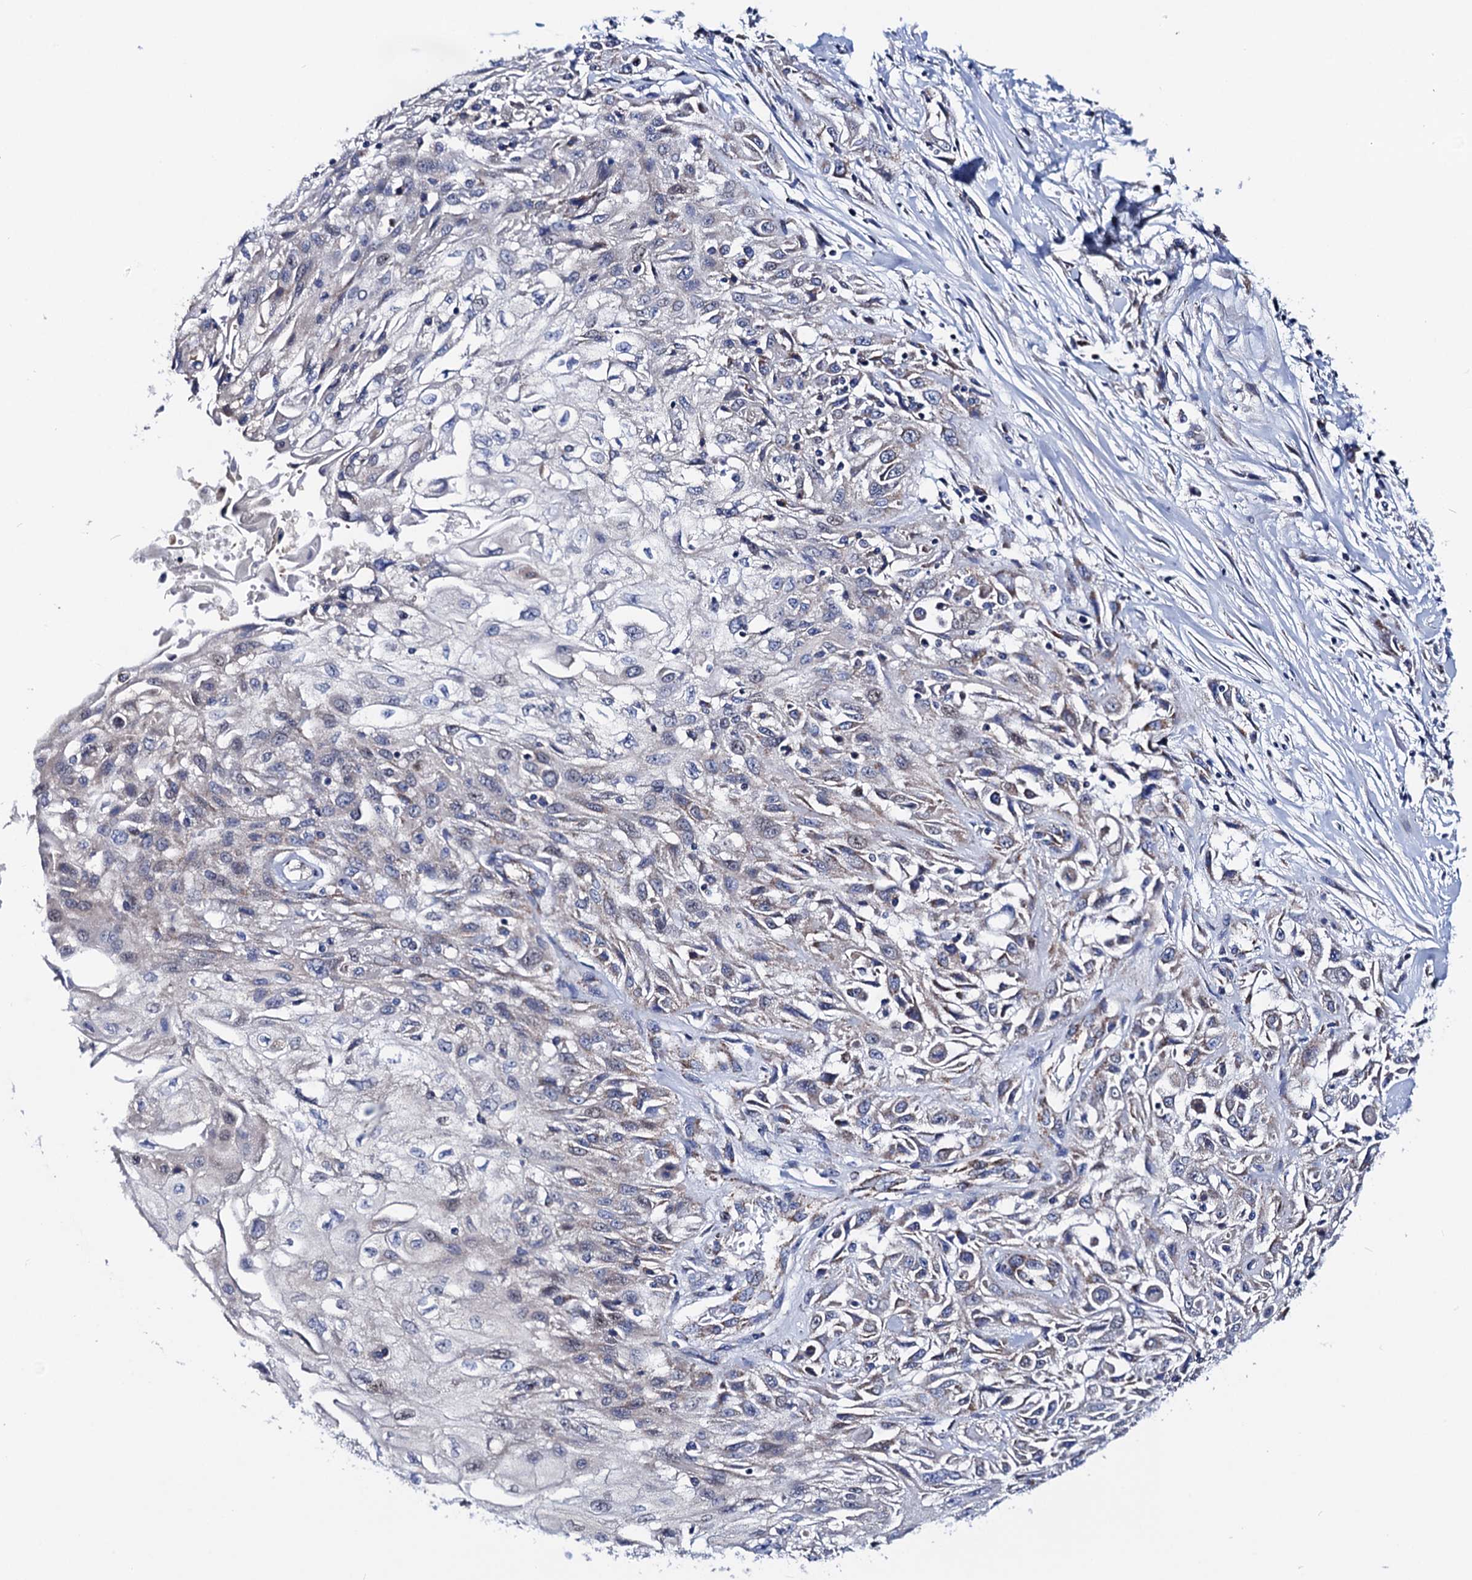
{"staining": {"intensity": "negative", "quantity": "none", "location": "none"}, "tissue": "skin cancer", "cell_type": "Tumor cells", "image_type": "cancer", "snomed": [{"axis": "morphology", "description": "Squamous cell carcinoma, NOS"}, {"axis": "morphology", "description": "Squamous cell carcinoma, metastatic, NOS"}, {"axis": "topography", "description": "Skin"}, {"axis": "topography", "description": "Lymph node"}], "caption": "IHC image of neoplastic tissue: skin cancer (squamous cell carcinoma) stained with DAB displays no significant protein staining in tumor cells.", "gene": "PTCD3", "patient": {"sex": "male", "age": 75}}